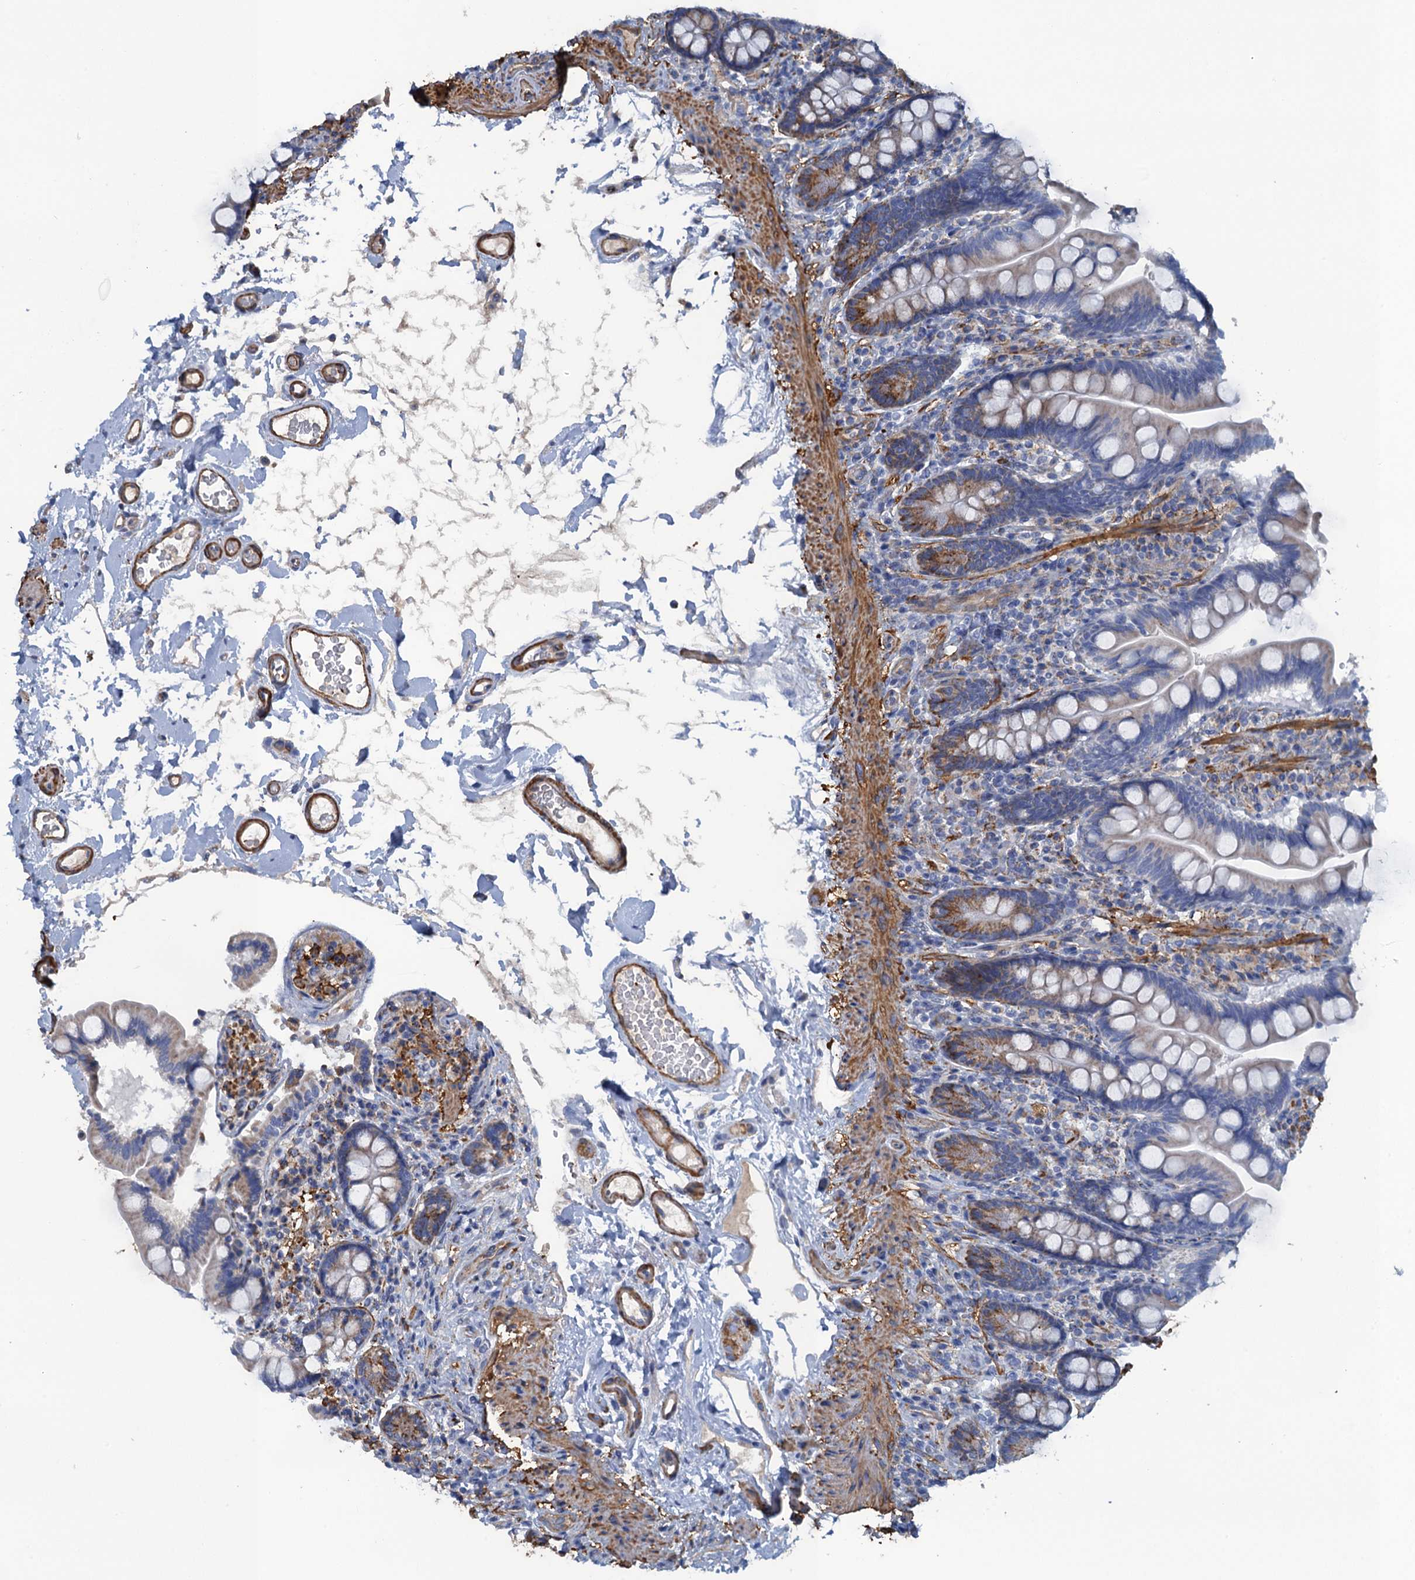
{"staining": {"intensity": "moderate", "quantity": "<25%", "location": "cytoplasmic/membranous"}, "tissue": "small intestine", "cell_type": "Glandular cells", "image_type": "normal", "snomed": [{"axis": "morphology", "description": "Normal tissue, NOS"}, {"axis": "topography", "description": "Small intestine"}], "caption": "This is a micrograph of IHC staining of benign small intestine, which shows moderate positivity in the cytoplasmic/membranous of glandular cells.", "gene": "ENSG00000260643", "patient": {"sex": "female", "age": 64}}